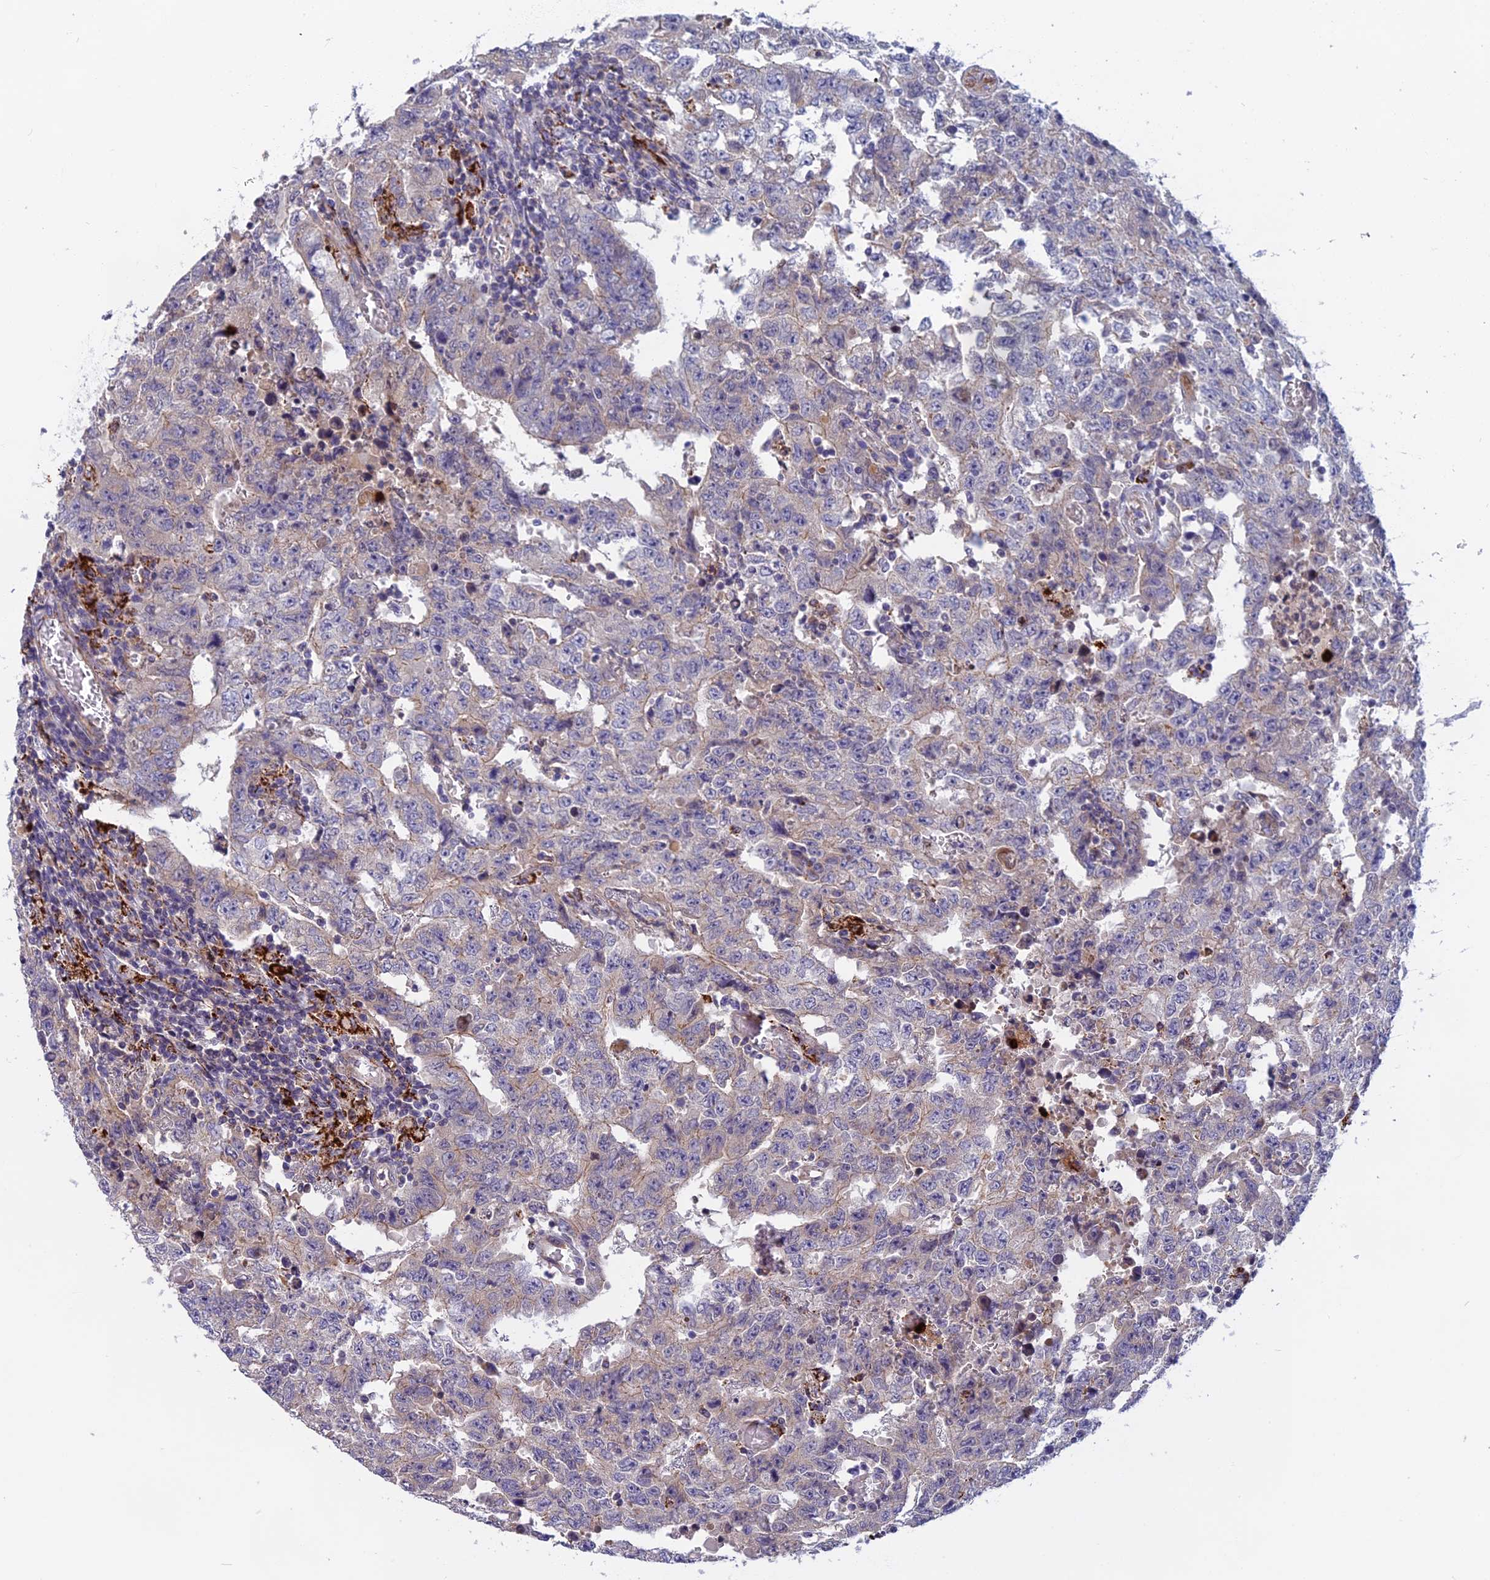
{"staining": {"intensity": "moderate", "quantity": "<25%", "location": "cytoplasmic/membranous"}, "tissue": "testis cancer", "cell_type": "Tumor cells", "image_type": "cancer", "snomed": [{"axis": "morphology", "description": "Carcinoma, Embryonal, NOS"}, {"axis": "topography", "description": "Testis"}], "caption": "Immunohistochemistry (IHC) of testis cancer exhibits low levels of moderate cytoplasmic/membranous expression in about <25% of tumor cells. (IHC, brightfield microscopy, high magnification).", "gene": "SEMA7A", "patient": {"sex": "male", "age": 26}}